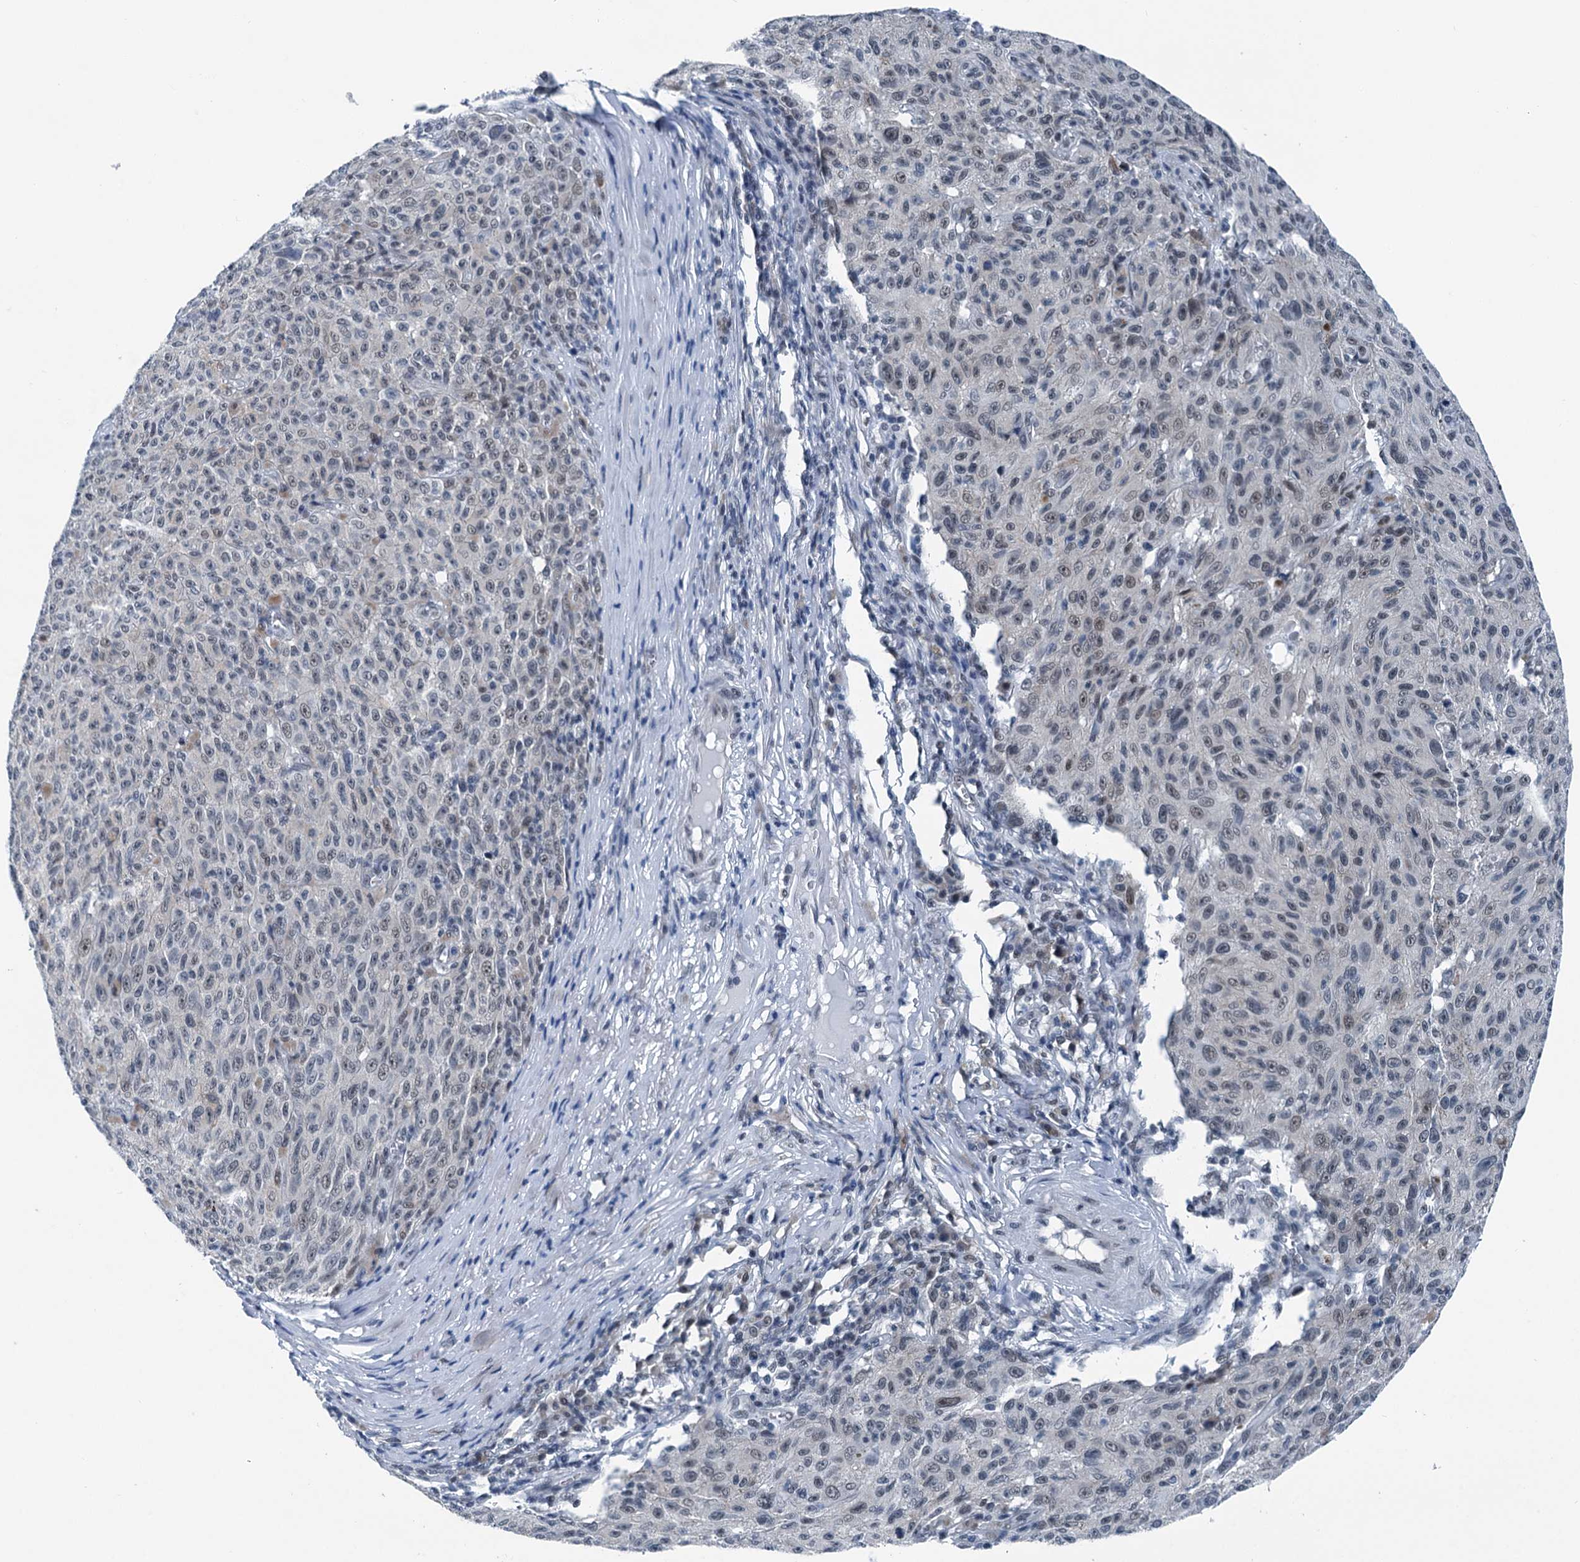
{"staining": {"intensity": "negative", "quantity": "none", "location": "none"}, "tissue": "melanoma", "cell_type": "Tumor cells", "image_type": "cancer", "snomed": [{"axis": "morphology", "description": "Malignant melanoma, NOS"}, {"axis": "topography", "description": "Skin"}], "caption": "A photomicrograph of human melanoma is negative for staining in tumor cells.", "gene": "TRPT1", "patient": {"sex": "female", "age": 82}}